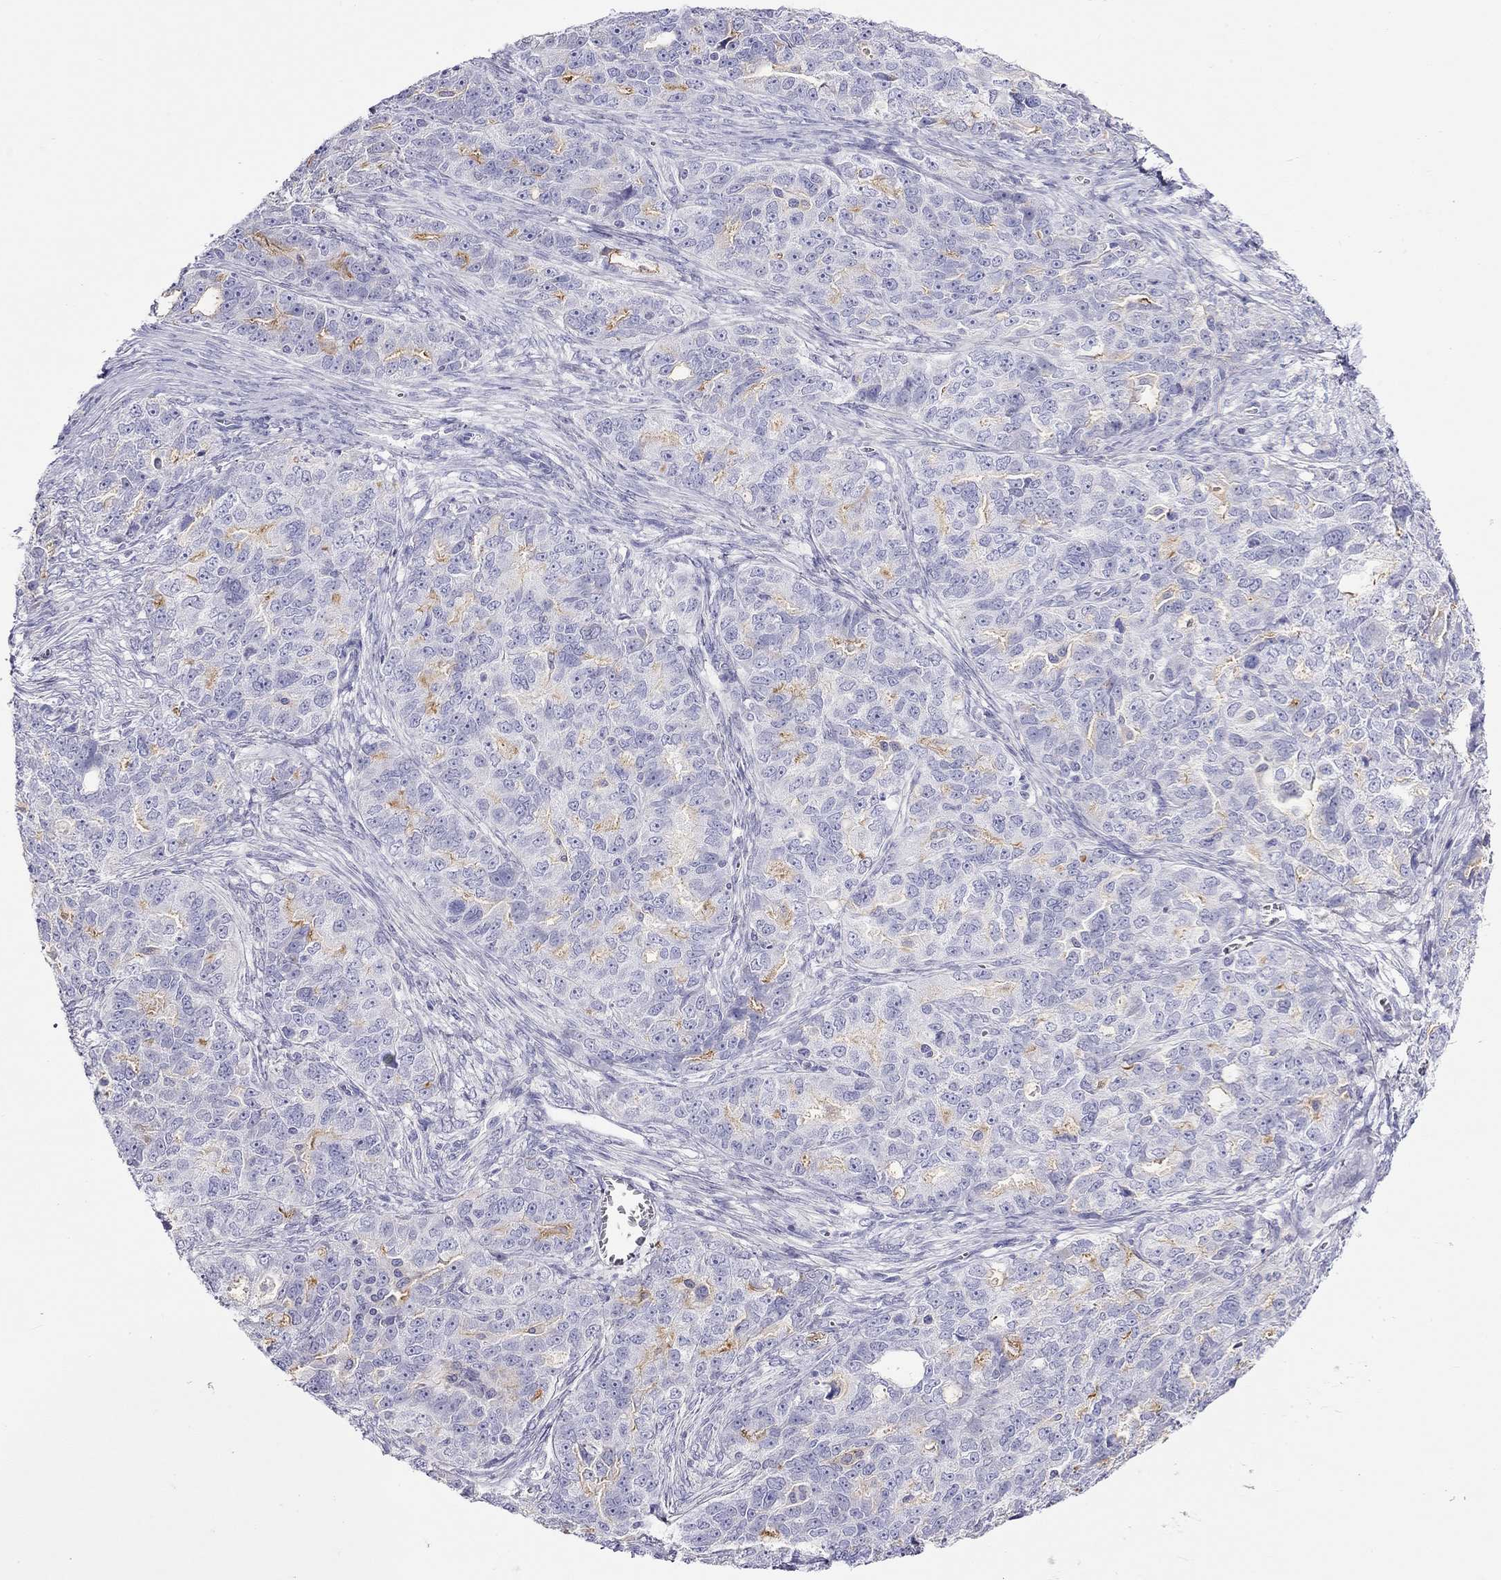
{"staining": {"intensity": "weak", "quantity": "<25%", "location": "cytoplasmic/membranous"}, "tissue": "ovarian cancer", "cell_type": "Tumor cells", "image_type": "cancer", "snomed": [{"axis": "morphology", "description": "Cystadenocarcinoma, serous, NOS"}, {"axis": "topography", "description": "Ovary"}], "caption": "A high-resolution photomicrograph shows IHC staining of ovarian cancer, which reveals no significant positivity in tumor cells.", "gene": "SLC46A2", "patient": {"sex": "female", "age": 51}}